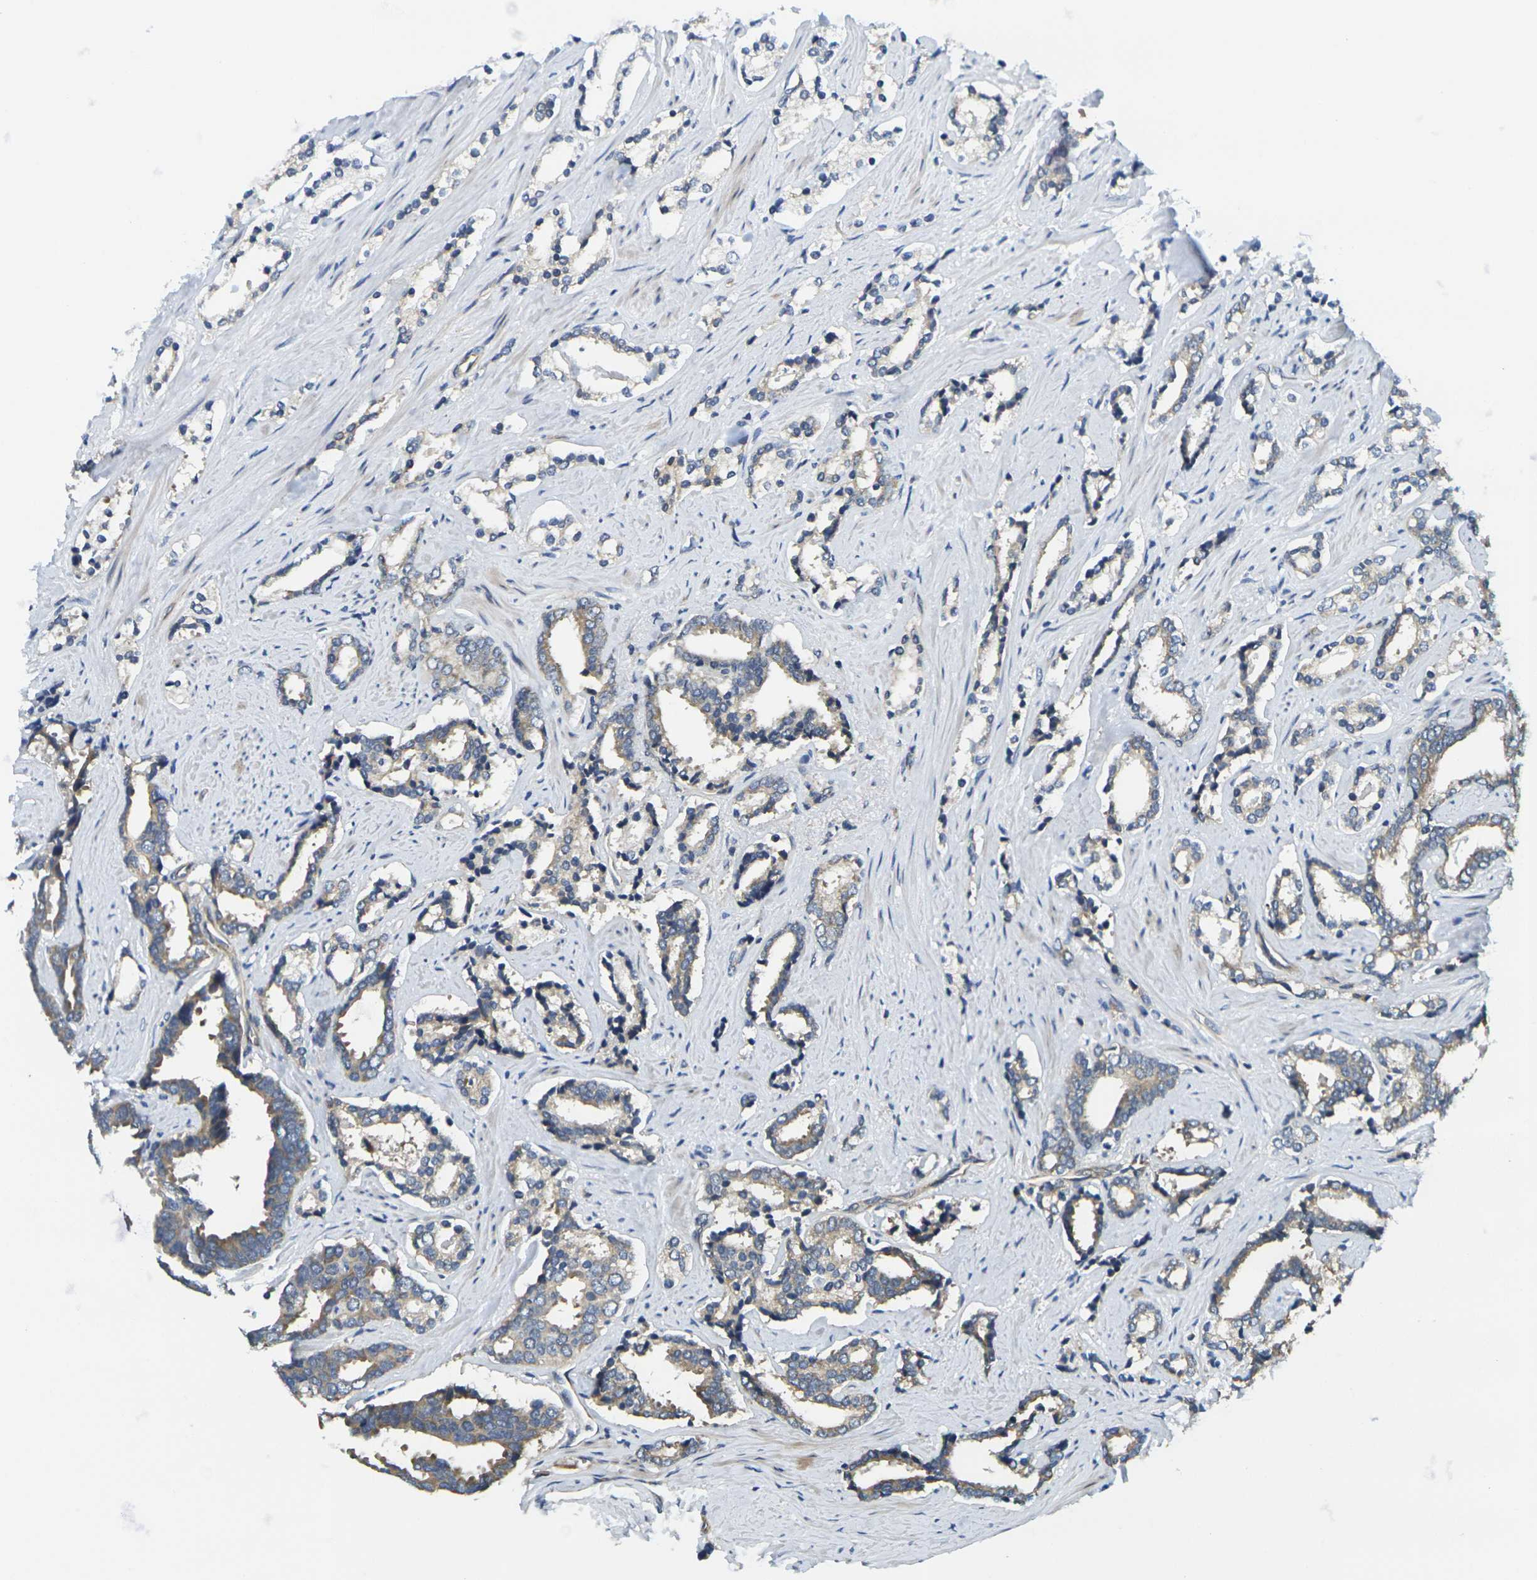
{"staining": {"intensity": "weak", "quantity": "25%-75%", "location": "cytoplasmic/membranous"}, "tissue": "prostate cancer", "cell_type": "Tumor cells", "image_type": "cancer", "snomed": [{"axis": "morphology", "description": "Adenocarcinoma, High grade"}, {"axis": "topography", "description": "Prostate"}], "caption": "High-magnification brightfield microscopy of prostate adenocarcinoma (high-grade) stained with DAB (brown) and counterstained with hematoxylin (blue). tumor cells exhibit weak cytoplasmic/membranous expression is seen in approximately25%-75% of cells.", "gene": "MINAR2", "patient": {"sex": "male", "age": 67}}